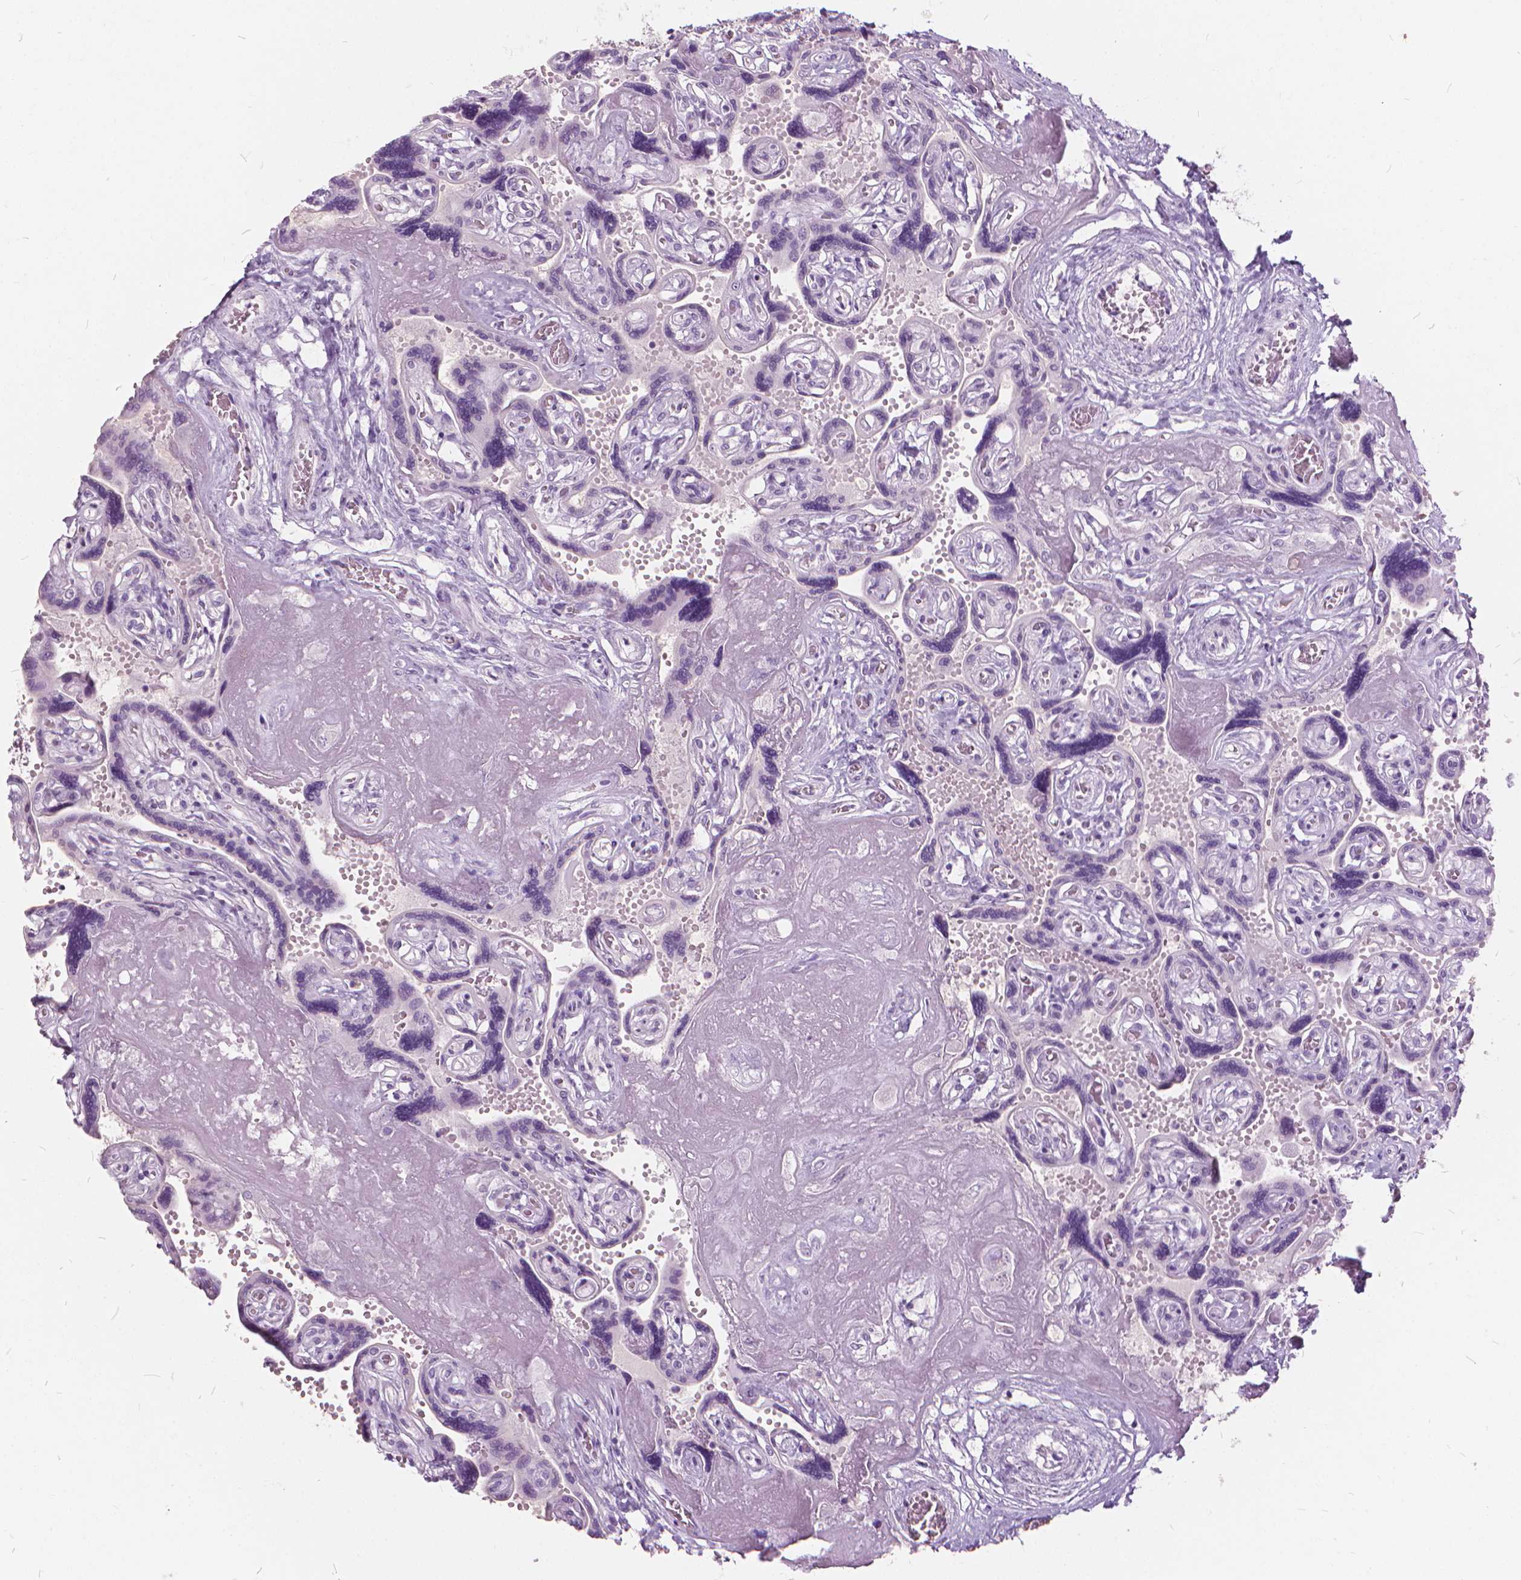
{"staining": {"intensity": "negative", "quantity": "none", "location": "none"}, "tissue": "placenta", "cell_type": "Decidual cells", "image_type": "normal", "snomed": [{"axis": "morphology", "description": "Normal tissue, NOS"}, {"axis": "topography", "description": "Placenta"}], "caption": "The immunohistochemistry (IHC) histopathology image has no significant positivity in decidual cells of placenta. (DAB (3,3'-diaminobenzidine) IHC visualized using brightfield microscopy, high magnification).", "gene": "DNM1", "patient": {"sex": "female", "age": 32}}